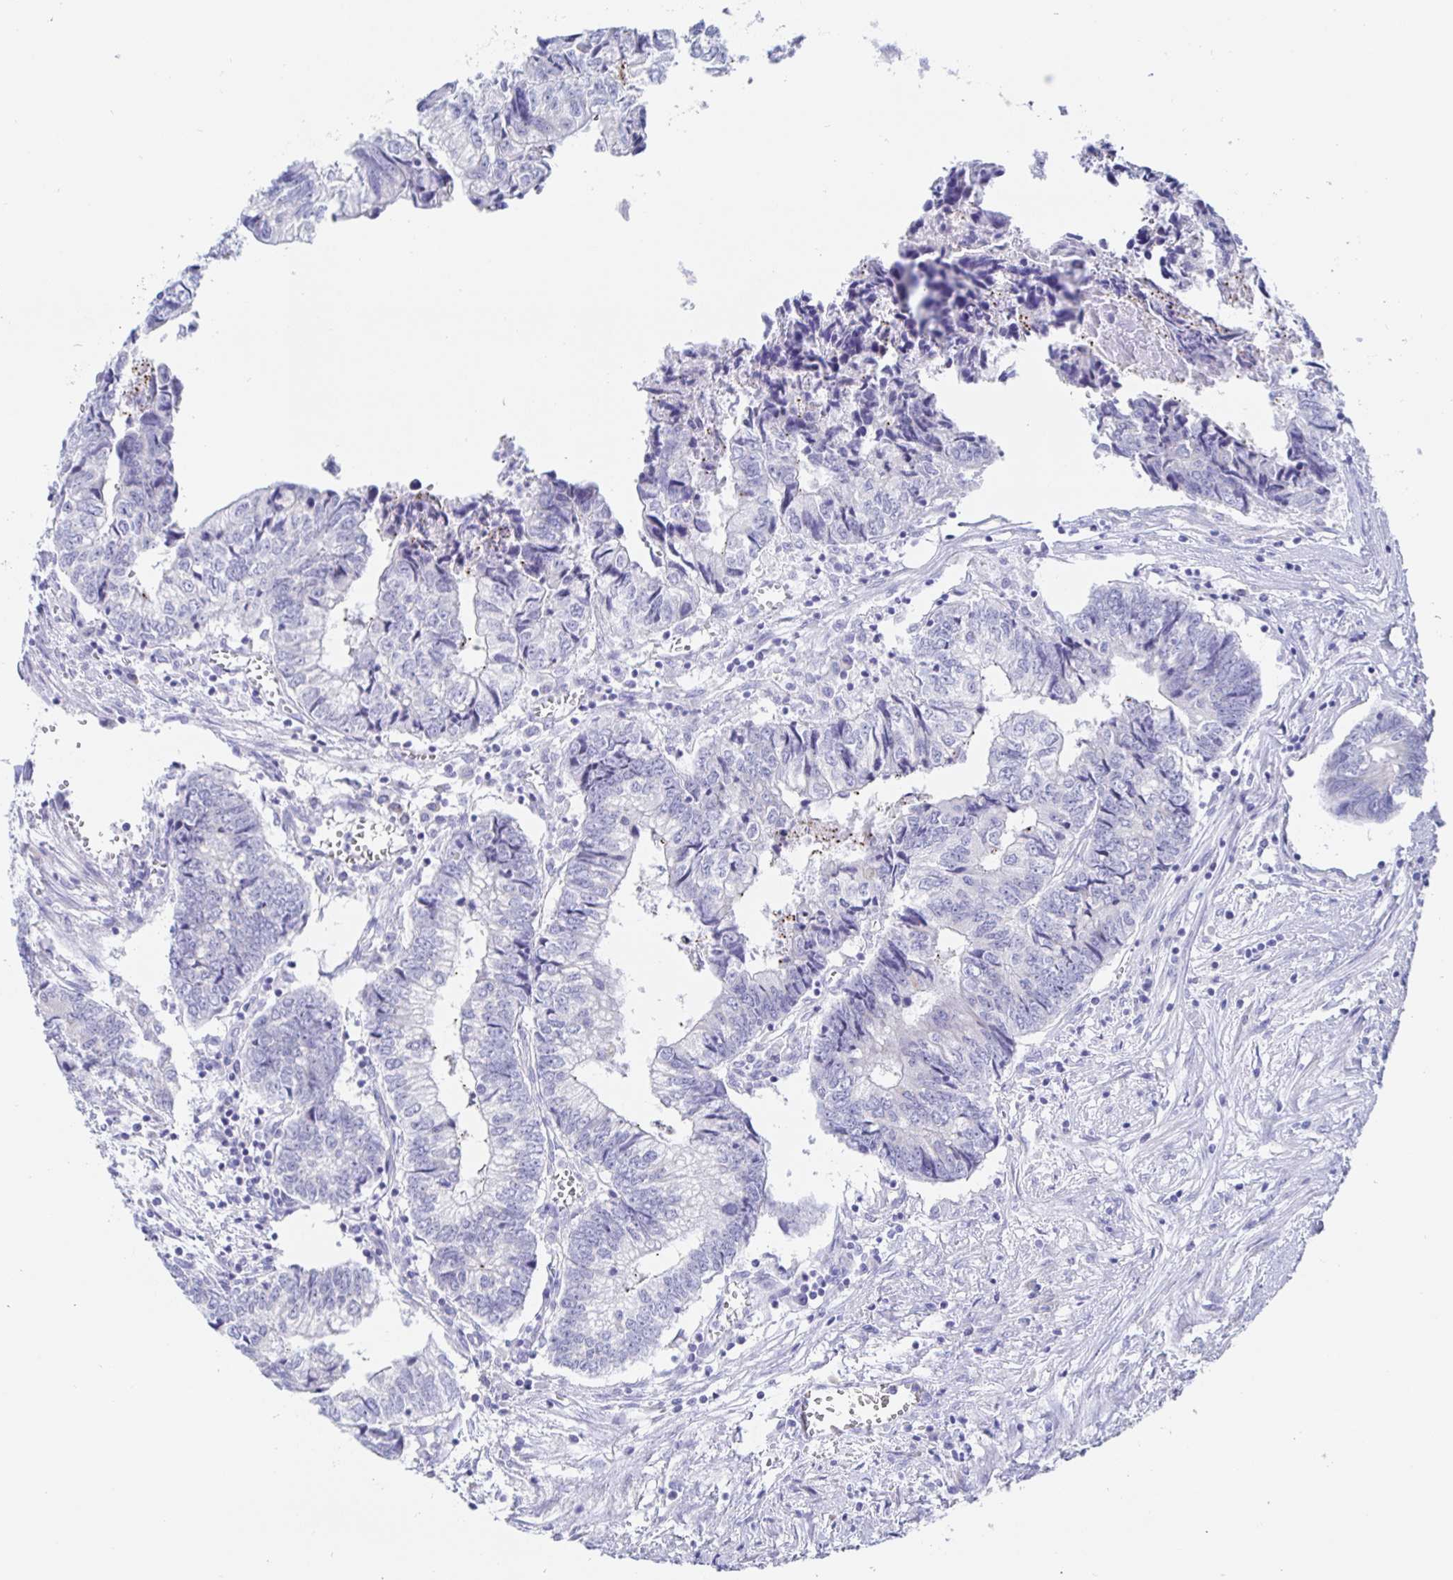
{"staining": {"intensity": "negative", "quantity": "none", "location": "none"}, "tissue": "colorectal cancer", "cell_type": "Tumor cells", "image_type": "cancer", "snomed": [{"axis": "morphology", "description": "Adenocarcinoma, NOS"}, {"axis": "topography", "description": "Colon"}], "caption": "A high-resolution micrograph shows immunohistochemistry (IHC) staining of colorectal cancer, which shows no significant expression in tumor cells. (Immunohistochemistry, brightfield microscopy, high magnification).", "gene": "SIAH3", "patient": {"sex": "male", "age": 86}}